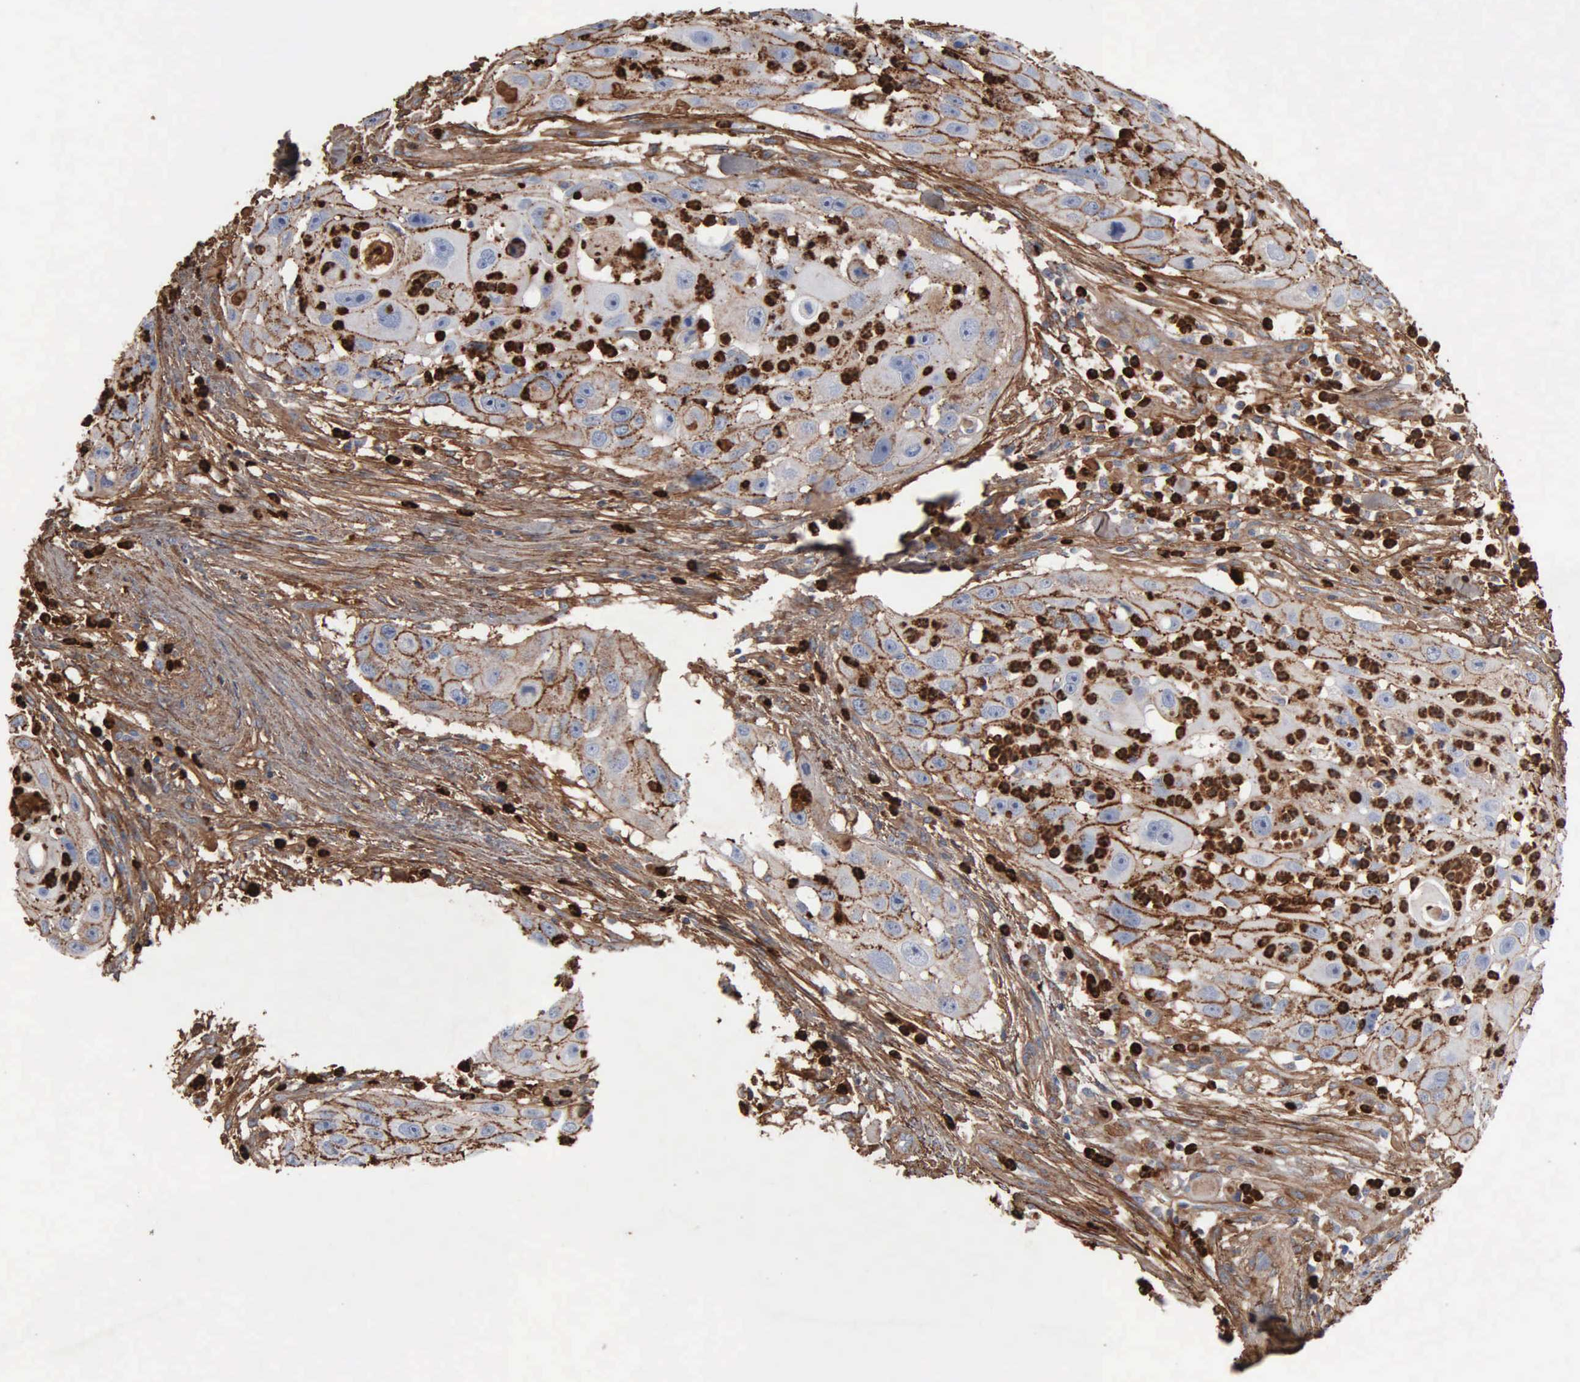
{"staining": {"intensity": "moderate", "quantity": "25%-75%", "location": "cytoplasmic/membranous"}, "tissue": "head and neck cancer", "cell_type": "Tumor cells", "image_type": "cancer", "snomed": [{"axis": "morphology", "description": "Squamous cell carcinoma, NOS"}, {"axis": "topography", "description": "Head-Neck"}], "caption": "DAB immunohistochemical staining of human head and neck cancer shows moderate cytoplasmic/membranous protein expression in about 25%-75% of tumor cells.", "gene": "FN1", "patient": {"sex": "male", "age": 64}}